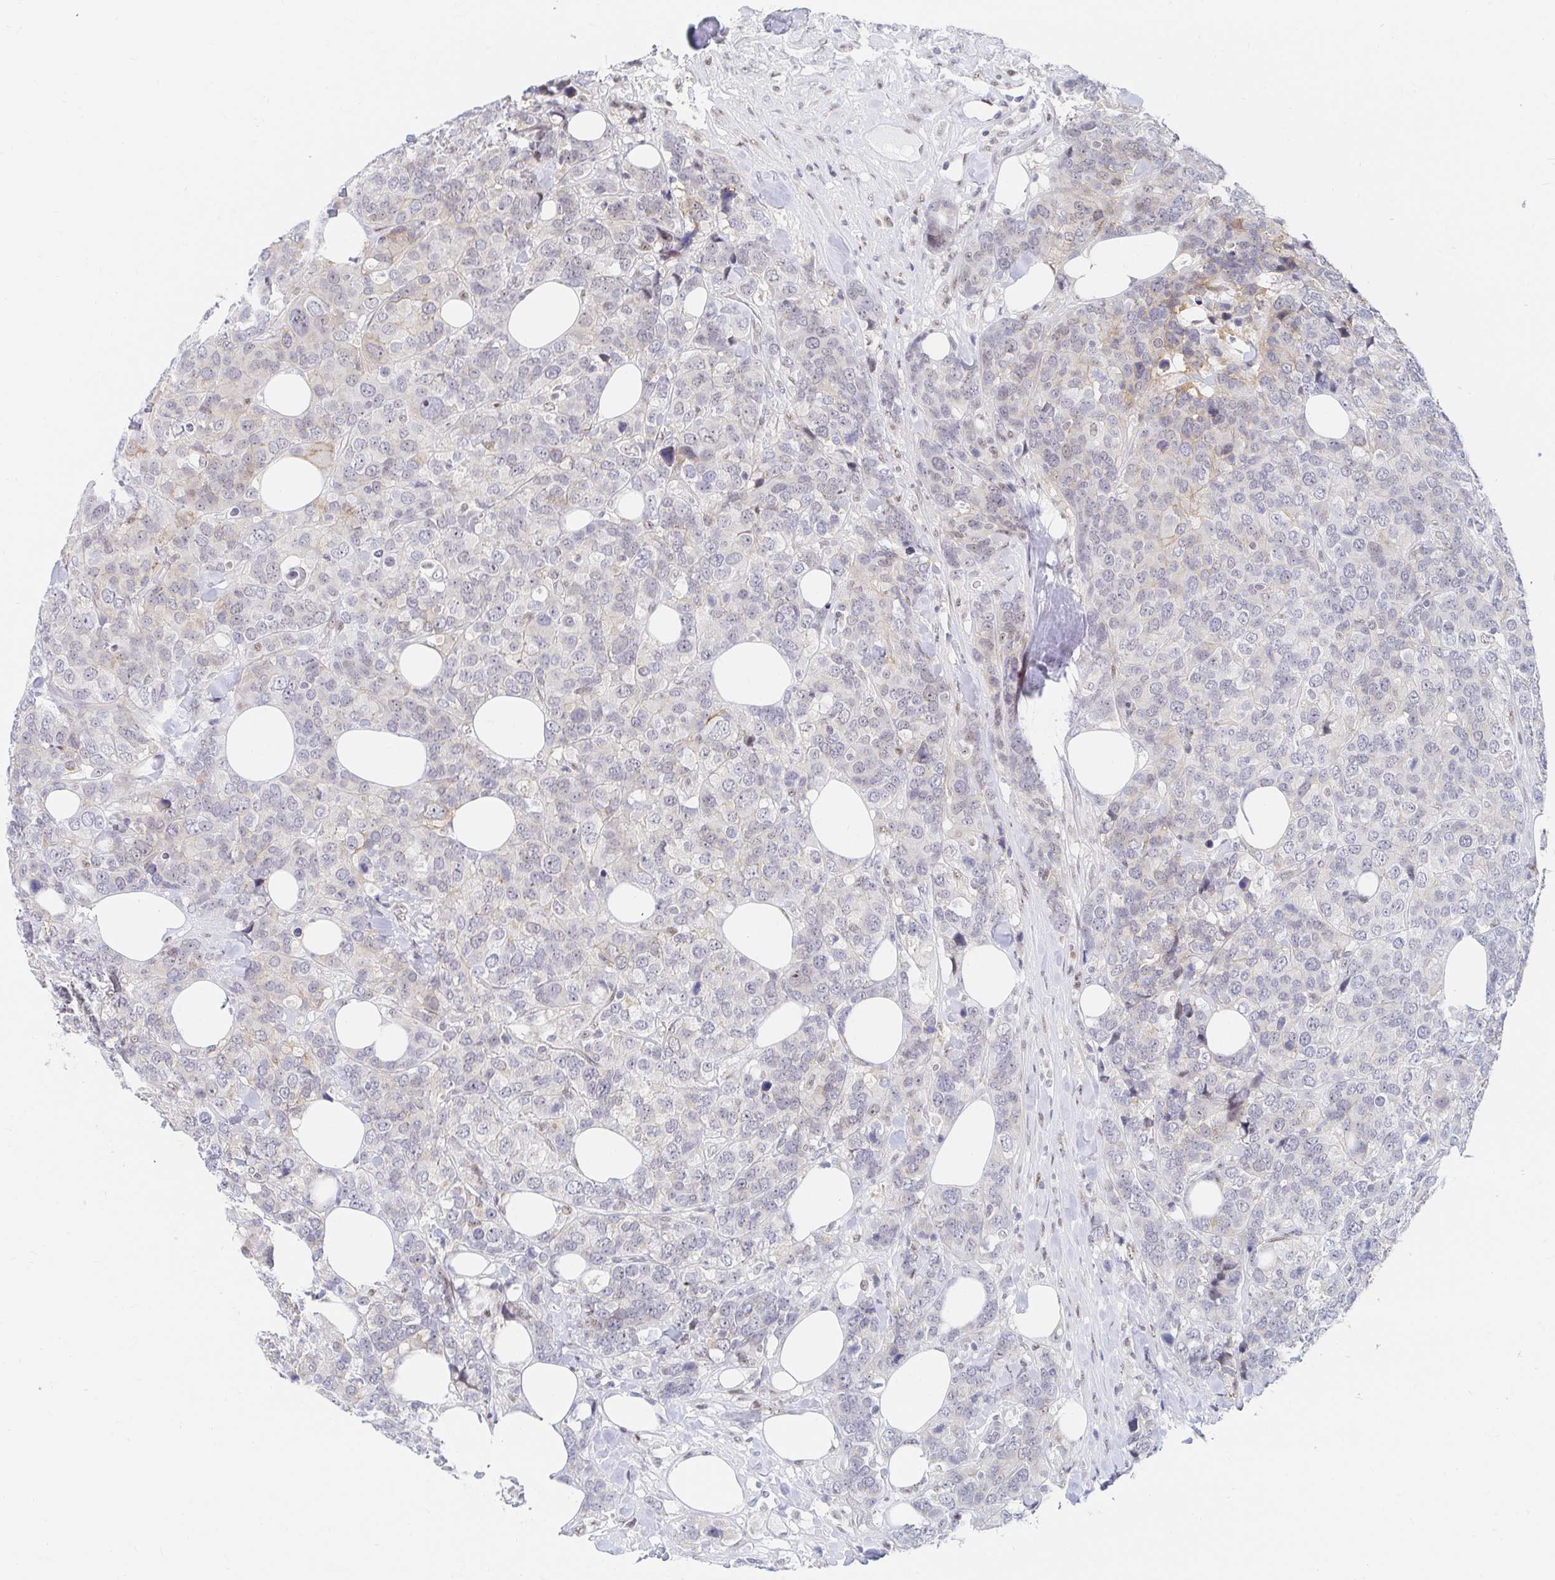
{"staining": {"intensity": "negative", "quantity": "none", "location": "none"}, "tissue": "breast cancer", "cell_type": "Tumor cells", "image_type": "cancer", "snomed": [{"axis": "morphology", "description": "Lobular carcinoma"}, {"axis": "topography", "description": "Breast"}], "caption": "High power microscopy image of an immunohistochemistry (IHC) micrograph of breast lobular carcinoma, revealing no significant positivity in tumor cells. Nuclei are stained in blue.", "gene": "COL28A1", "patient": {"sex": "female", "age": 59}}